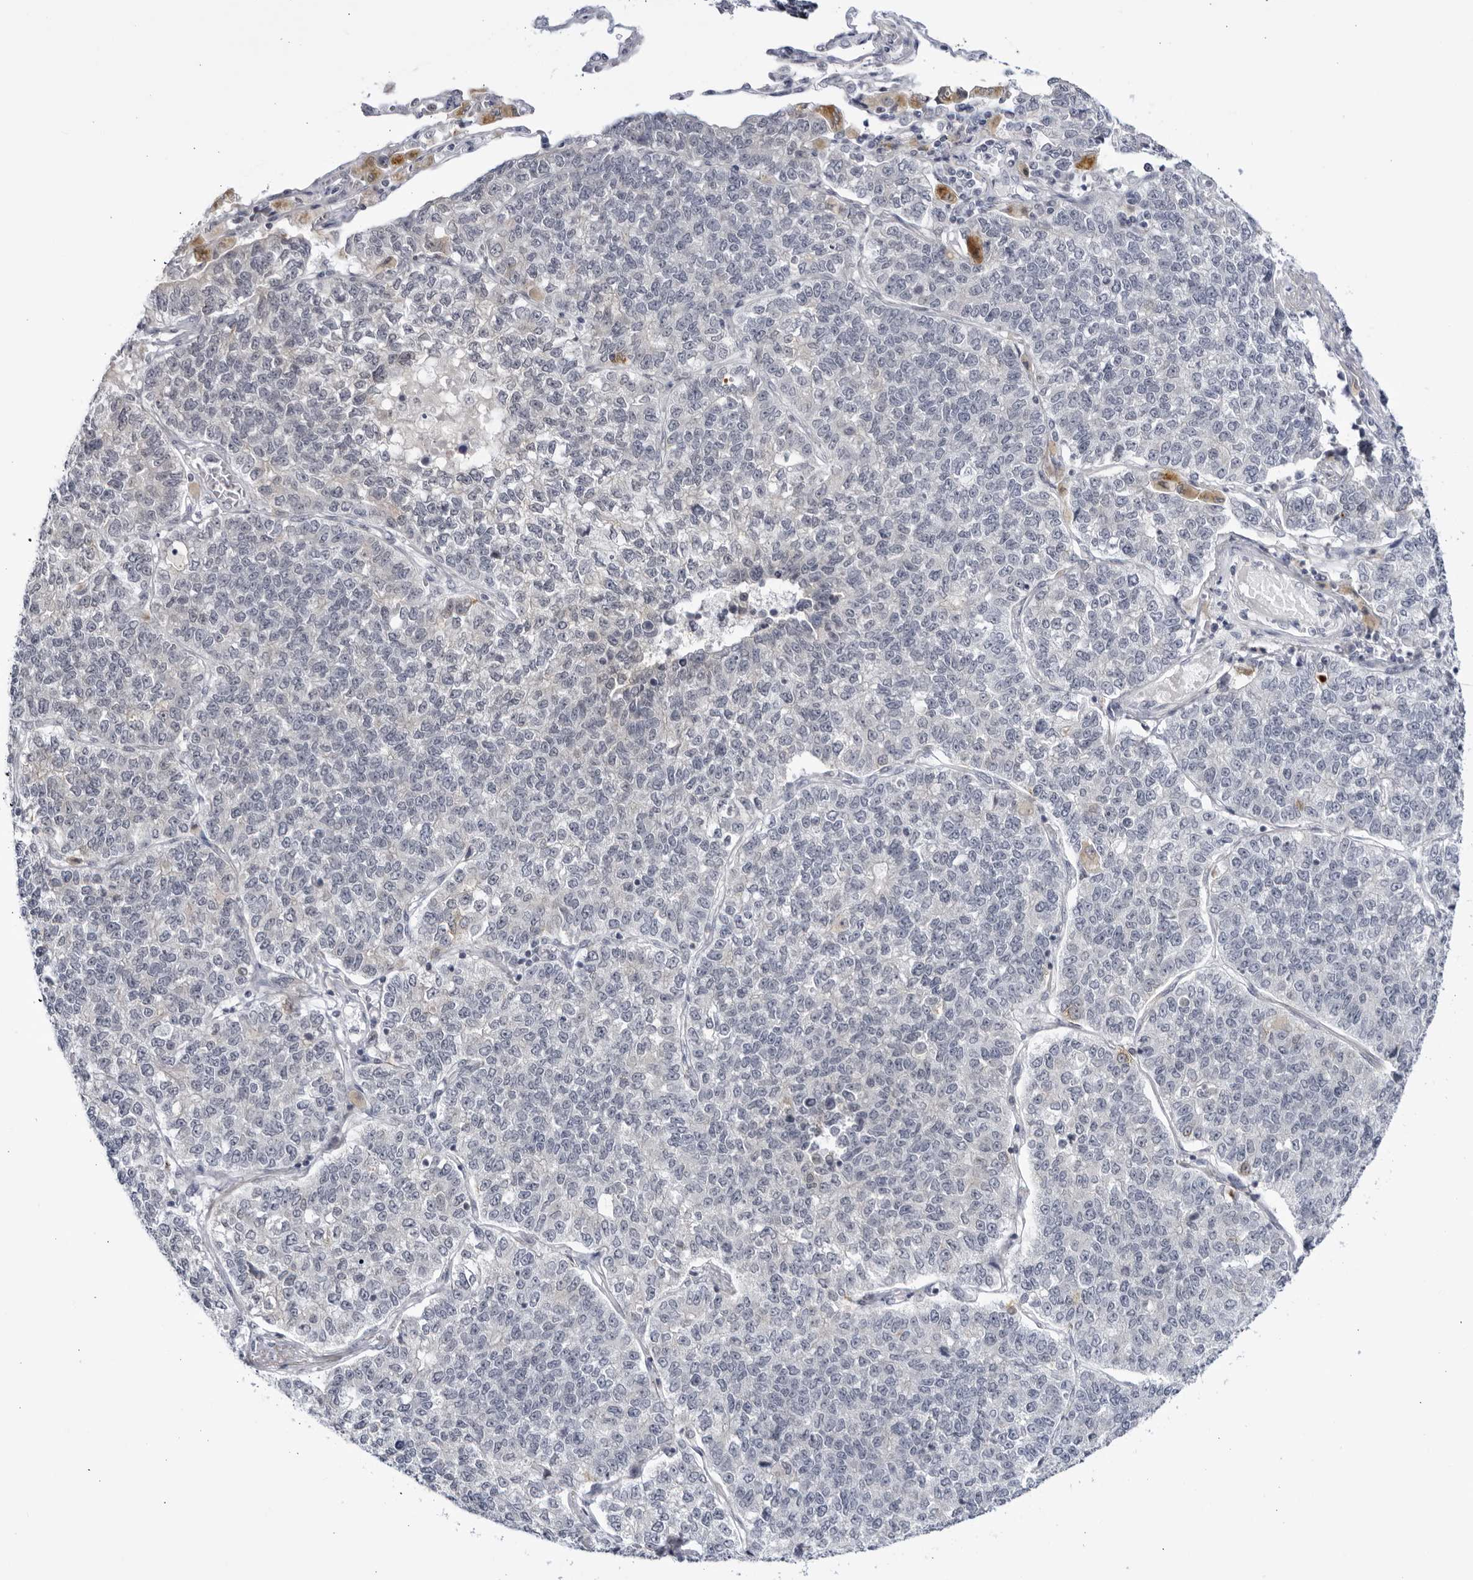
{"staining": {"intensity": "weak", "quantity": "<25%", "location": "cytoplasmic/membranous"}, "tissue": "lung cancer", "cell_type": "Tumor cells", "image_type": "cancer", "snomed": [{"axis": "morphology", "description": "Adenocarcinoma, NOS"}, {"axis": "topography", "description": "Lung"}], "caption": "The immunohistochemistry image has no significant expression in tumor cells of lung cancer (adenocarcinoma) tissue.", "gene": "CNBD1", "patient": {"sex": "male", "age": 49}}